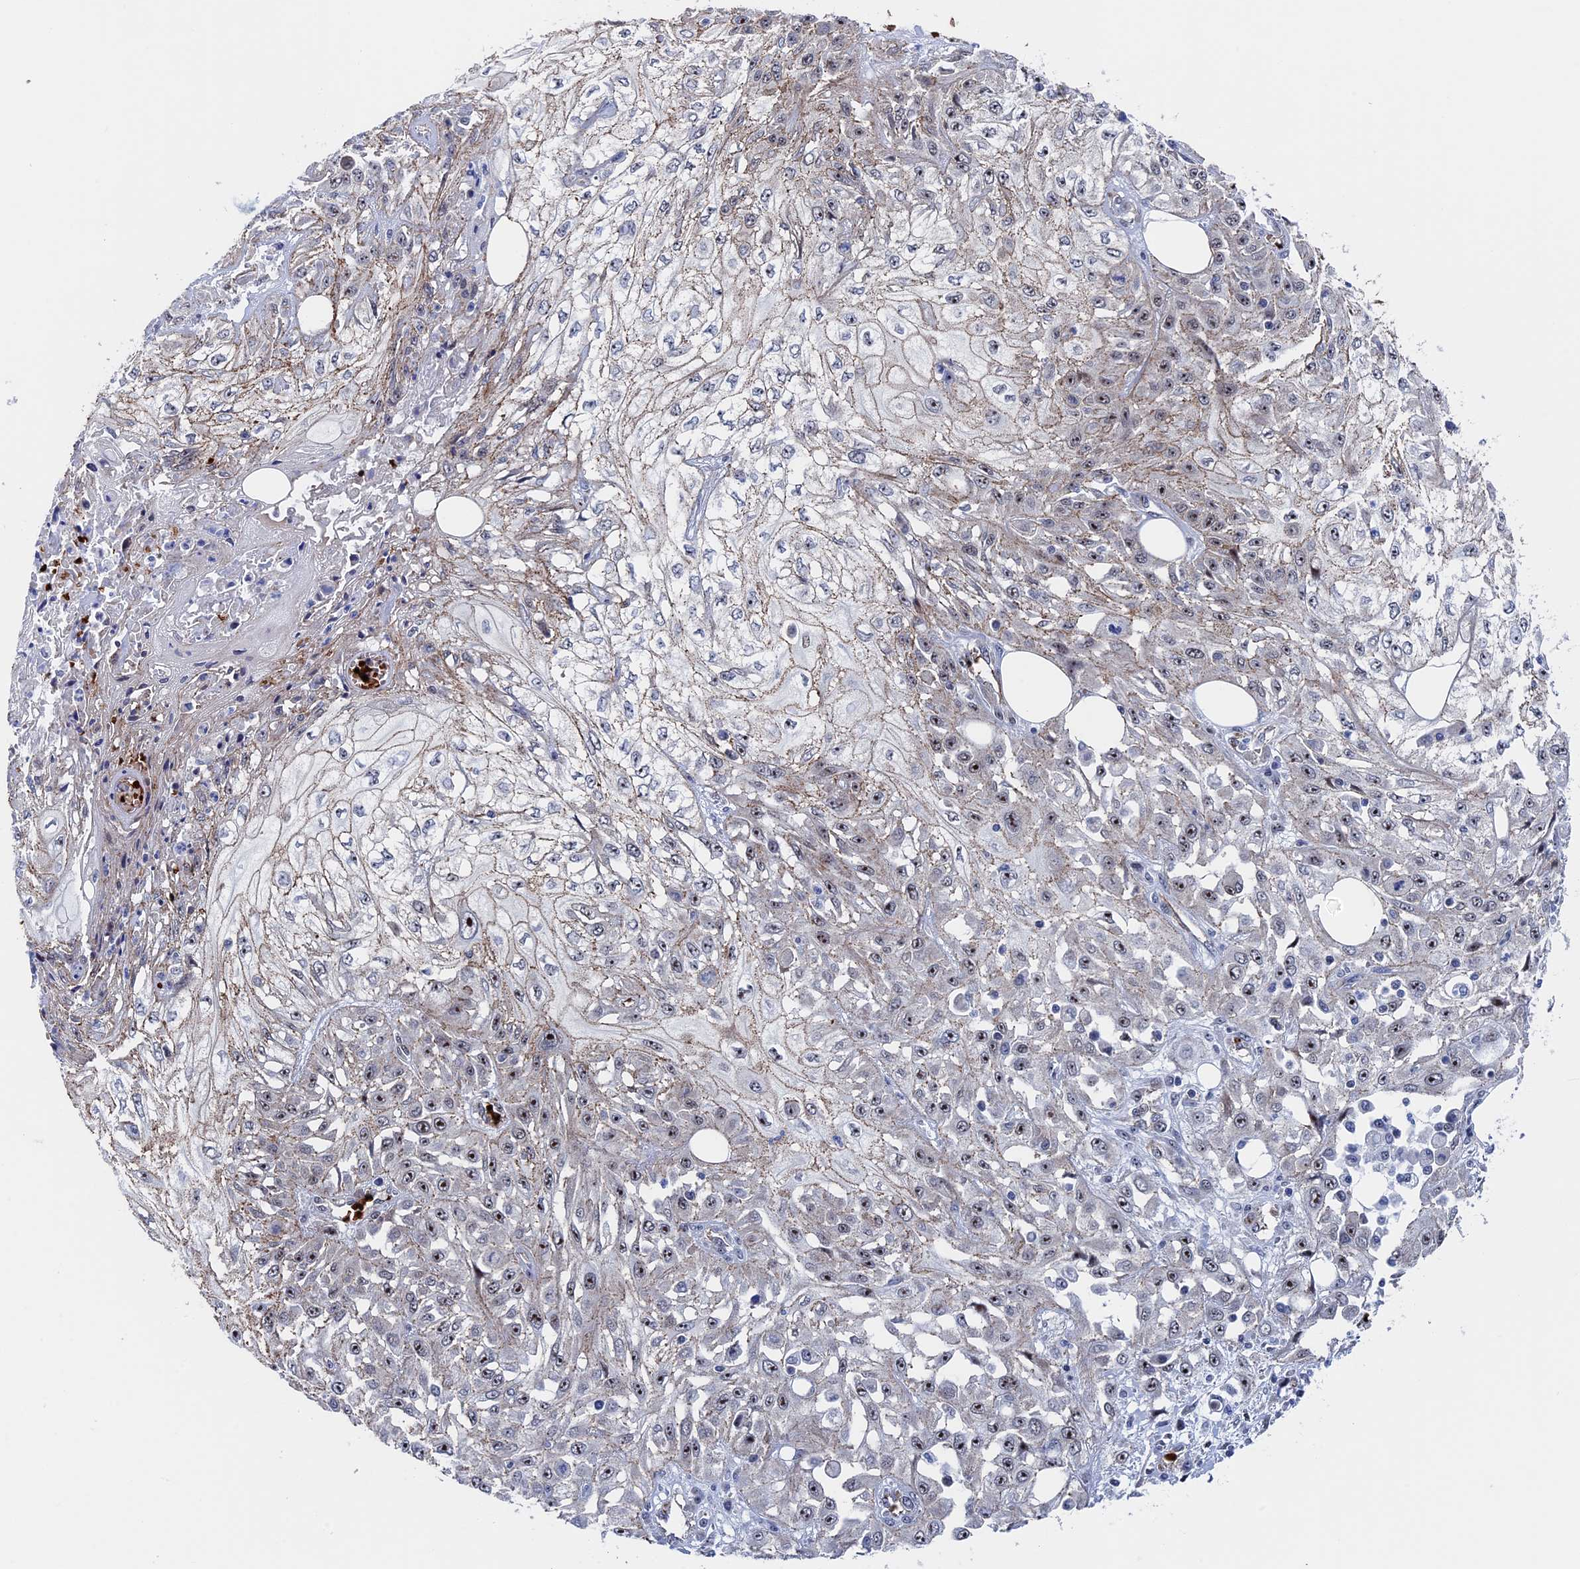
{"staining": {"intensity": "strong", "quantity": "<25%", "location": "cytoplasmic/membranous,nuclear"}, "tissue": "skin cancer", "cell_type": "Tumor cells", "image_type": "cancer", "snomed": [{"axis": "morphology", "description": "Squamous cell carcinoma, NOS"}, {"axis": "morphology", "description": "Squamous cell carcinoma, metastatic, NOS"}, {"axis": "topography", "description": "Skin"}, {"axis": "topography", "description": "Lymph node"}], "caption": "Skin squamous cell carcinoma stained with a brown dye shows strong cytoplasmic/membranous and nuclear positive staining in approximately <25% of tumor cells.", "gene": "EXOSC9", "patient": {"sex": "male", "age": 75}}